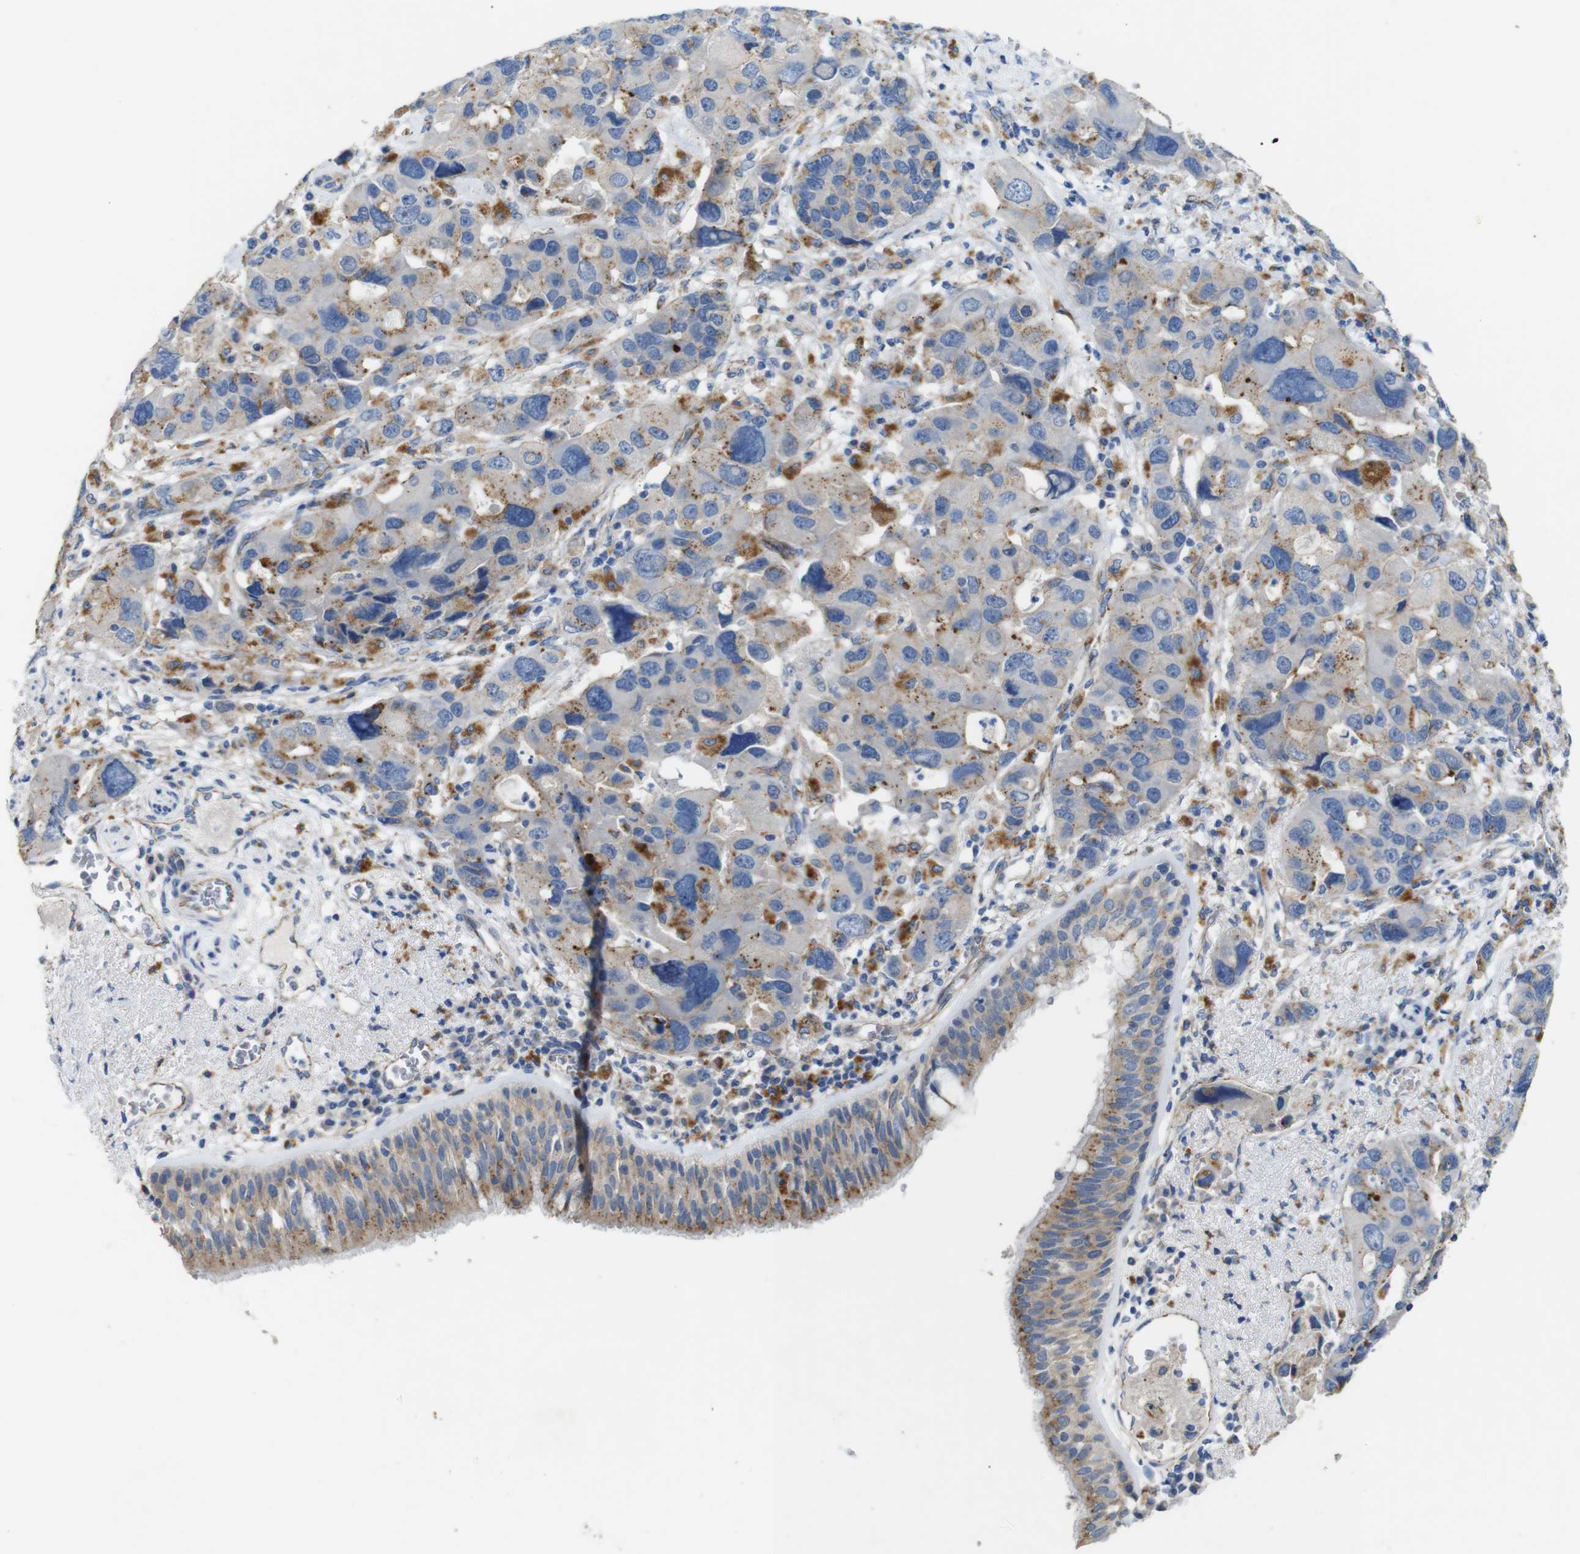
{"staining": {"intensity": "weak", "quantity": ">75%", "location": "cytoplasmic/membranous"}, "tissue": "bronchus", "cell_type": "Respiratory epithelial cells", "image_type": "normal", "snomed": [{"axis": "morphology", "description": "Normal tissue, NOS"}, {"axis": "morphology", "description": "Adenocarcinoma, NOS"}, {"axis": "morphology", "description": "Adenocarcinoma, metastatic, NOS"}, {"axis": "topography", "description": "Lymph node"}, {"axis": "topography", "description": "Bronchus"}, {"axis": "topography", "description": "Lung"}], "caption": "Brown immunohistochemical staining in unremarkable human bronchus demonstrates weak cytoplasmic/membranous staining in approximately >75% of respiratory epithelial cells.", "gene": "NHLRC3", "patient": {"sex": "female", "age": 54}}